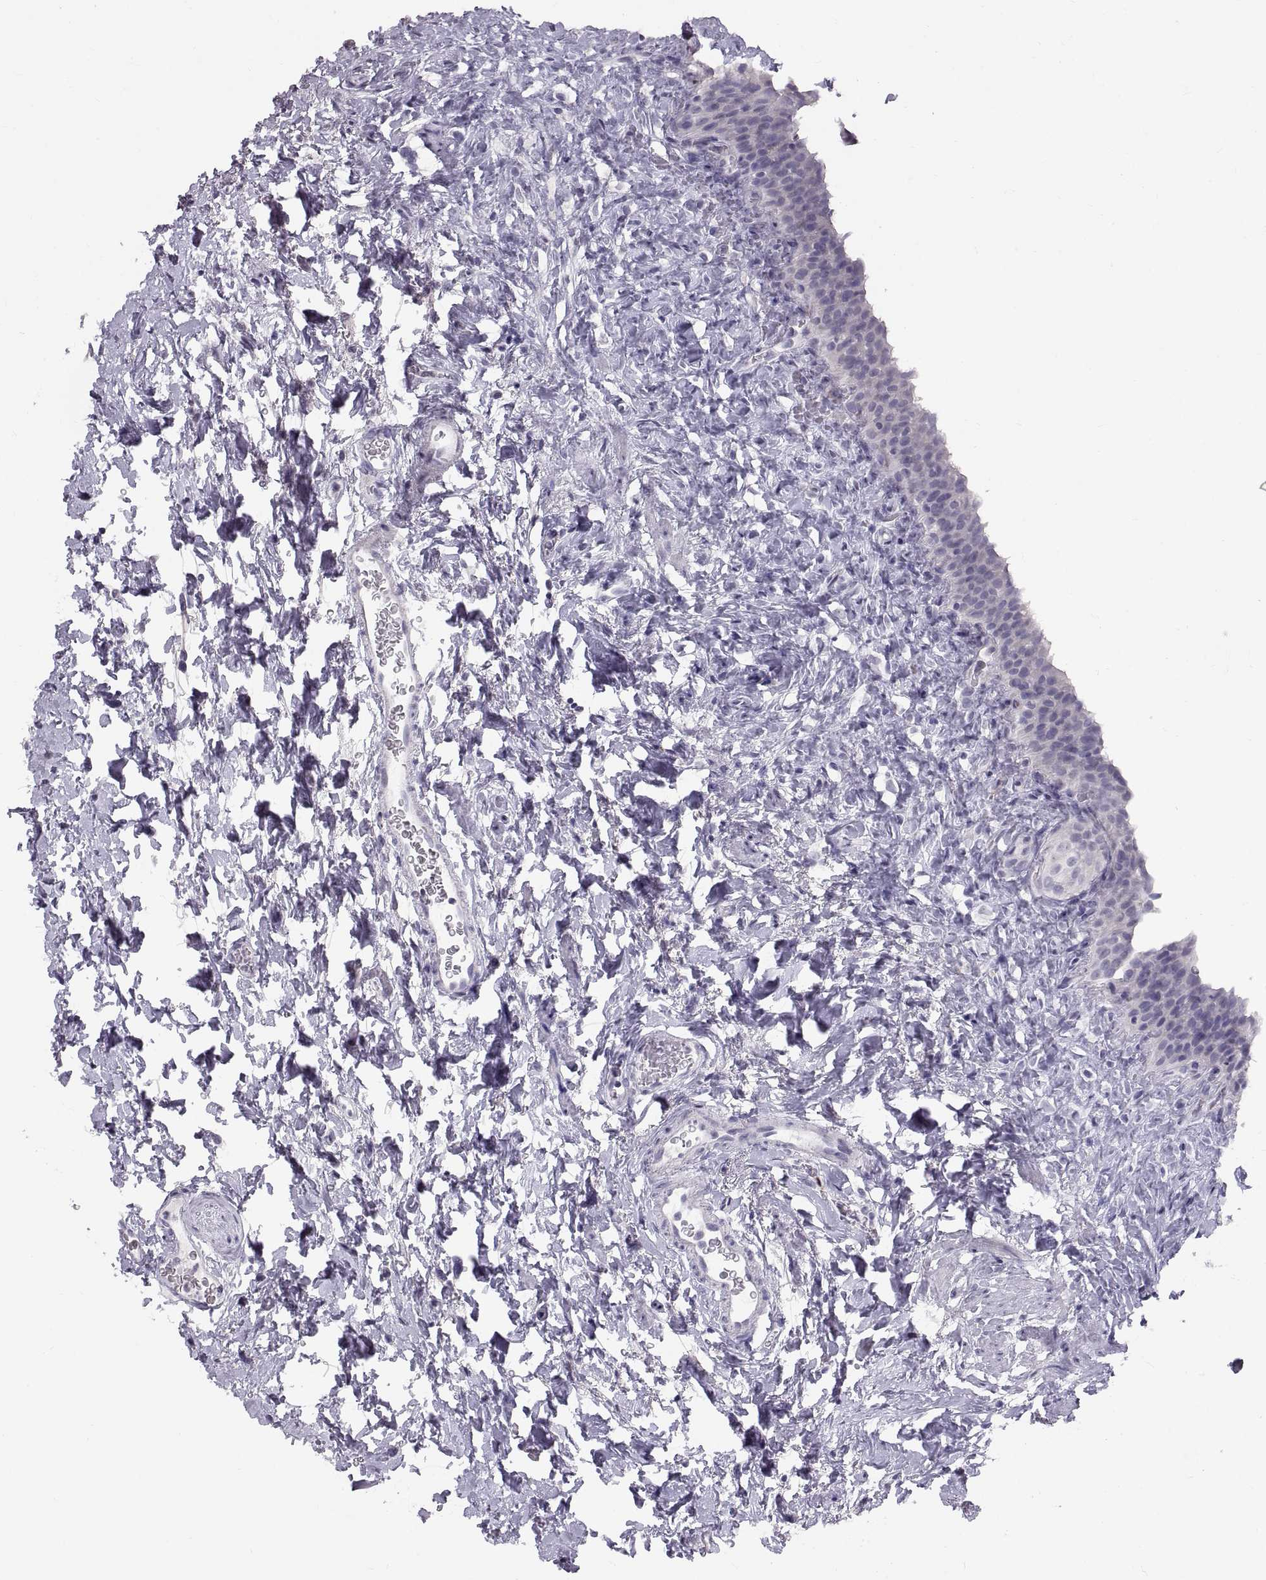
{"staining": {"intensity": "negative", "quantity": "none", "location": "none"}, "tissue": "urinary bladder", "cell_type": "Urothelial cells", "image_type": "normal", "snomed": [{"axis": "morphology", "description": "Normal tissue, NOS"}, {"axis": "topography", "description": "Urinary bladder"}], "caption": "This is an IHC micrograph of benign human urinary bladder. There is no positivity in urothelial cells.", "gene": "SPACDR", "patient": {"sex": "male", "age": 76}}